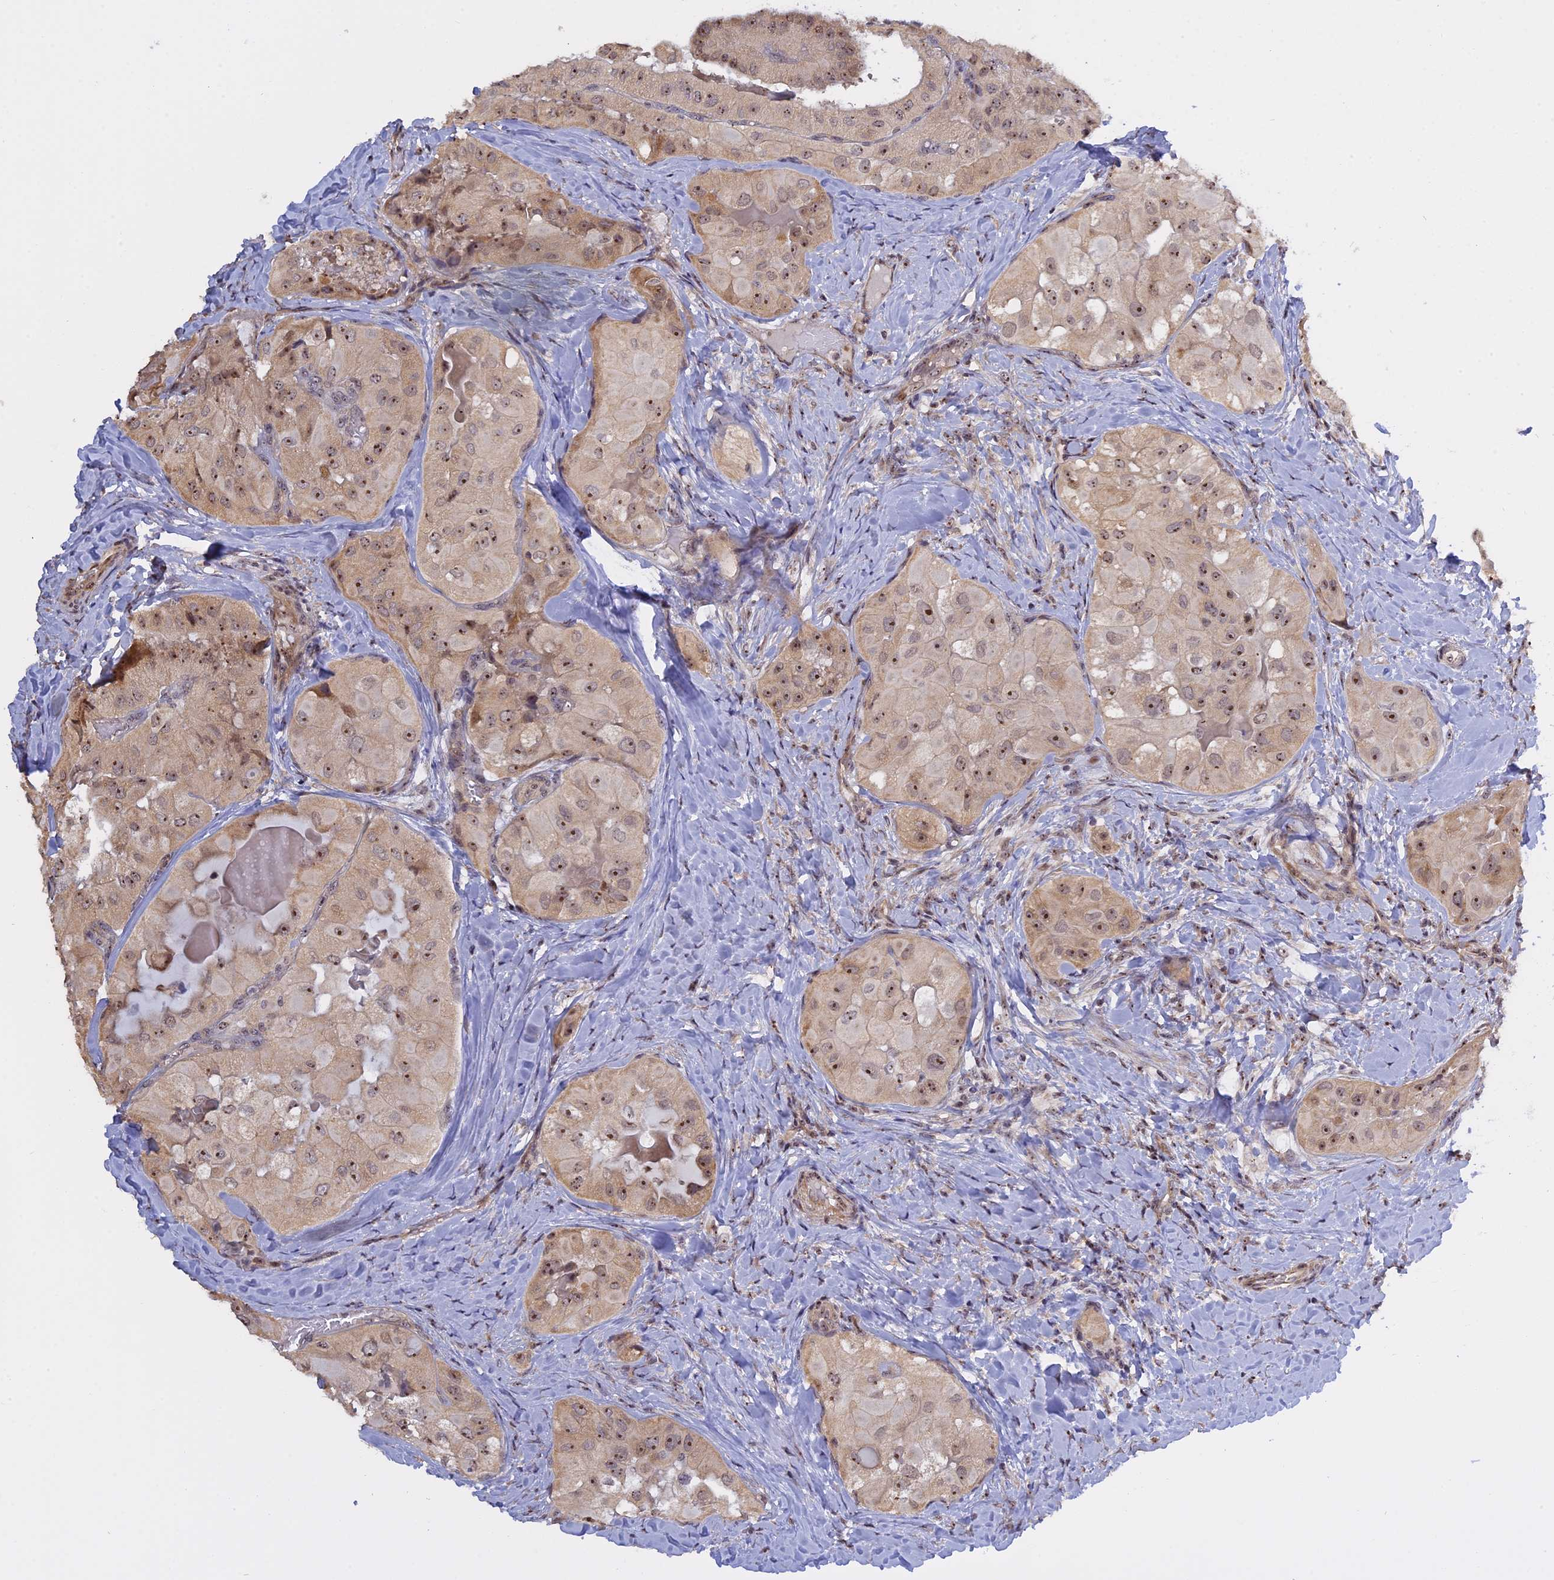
{"staining": {"intensity": "moderate", "quantity": "25%-75%", "location": "nuclear"}, "tissue": "thyroid cancer", "cell_type": "Tumor cells", "image_type": "cancer", "snomed": [{"axis": "morphology", "description": "Normal tissue, NOS"}, {"axis": "morphology", "description": "Papillary adenocarcinoma, NOS"}, {"axis": "topography", "description": "Thyroid gland"}], "caption": "A micrograph of thyroid cancer (papillary adenocarcinoma) stained for a protein reveals moderate nuclear brown staining in tumor cells.", "gene": "MGA", "patient": {"sex": "female", "age": 59}}